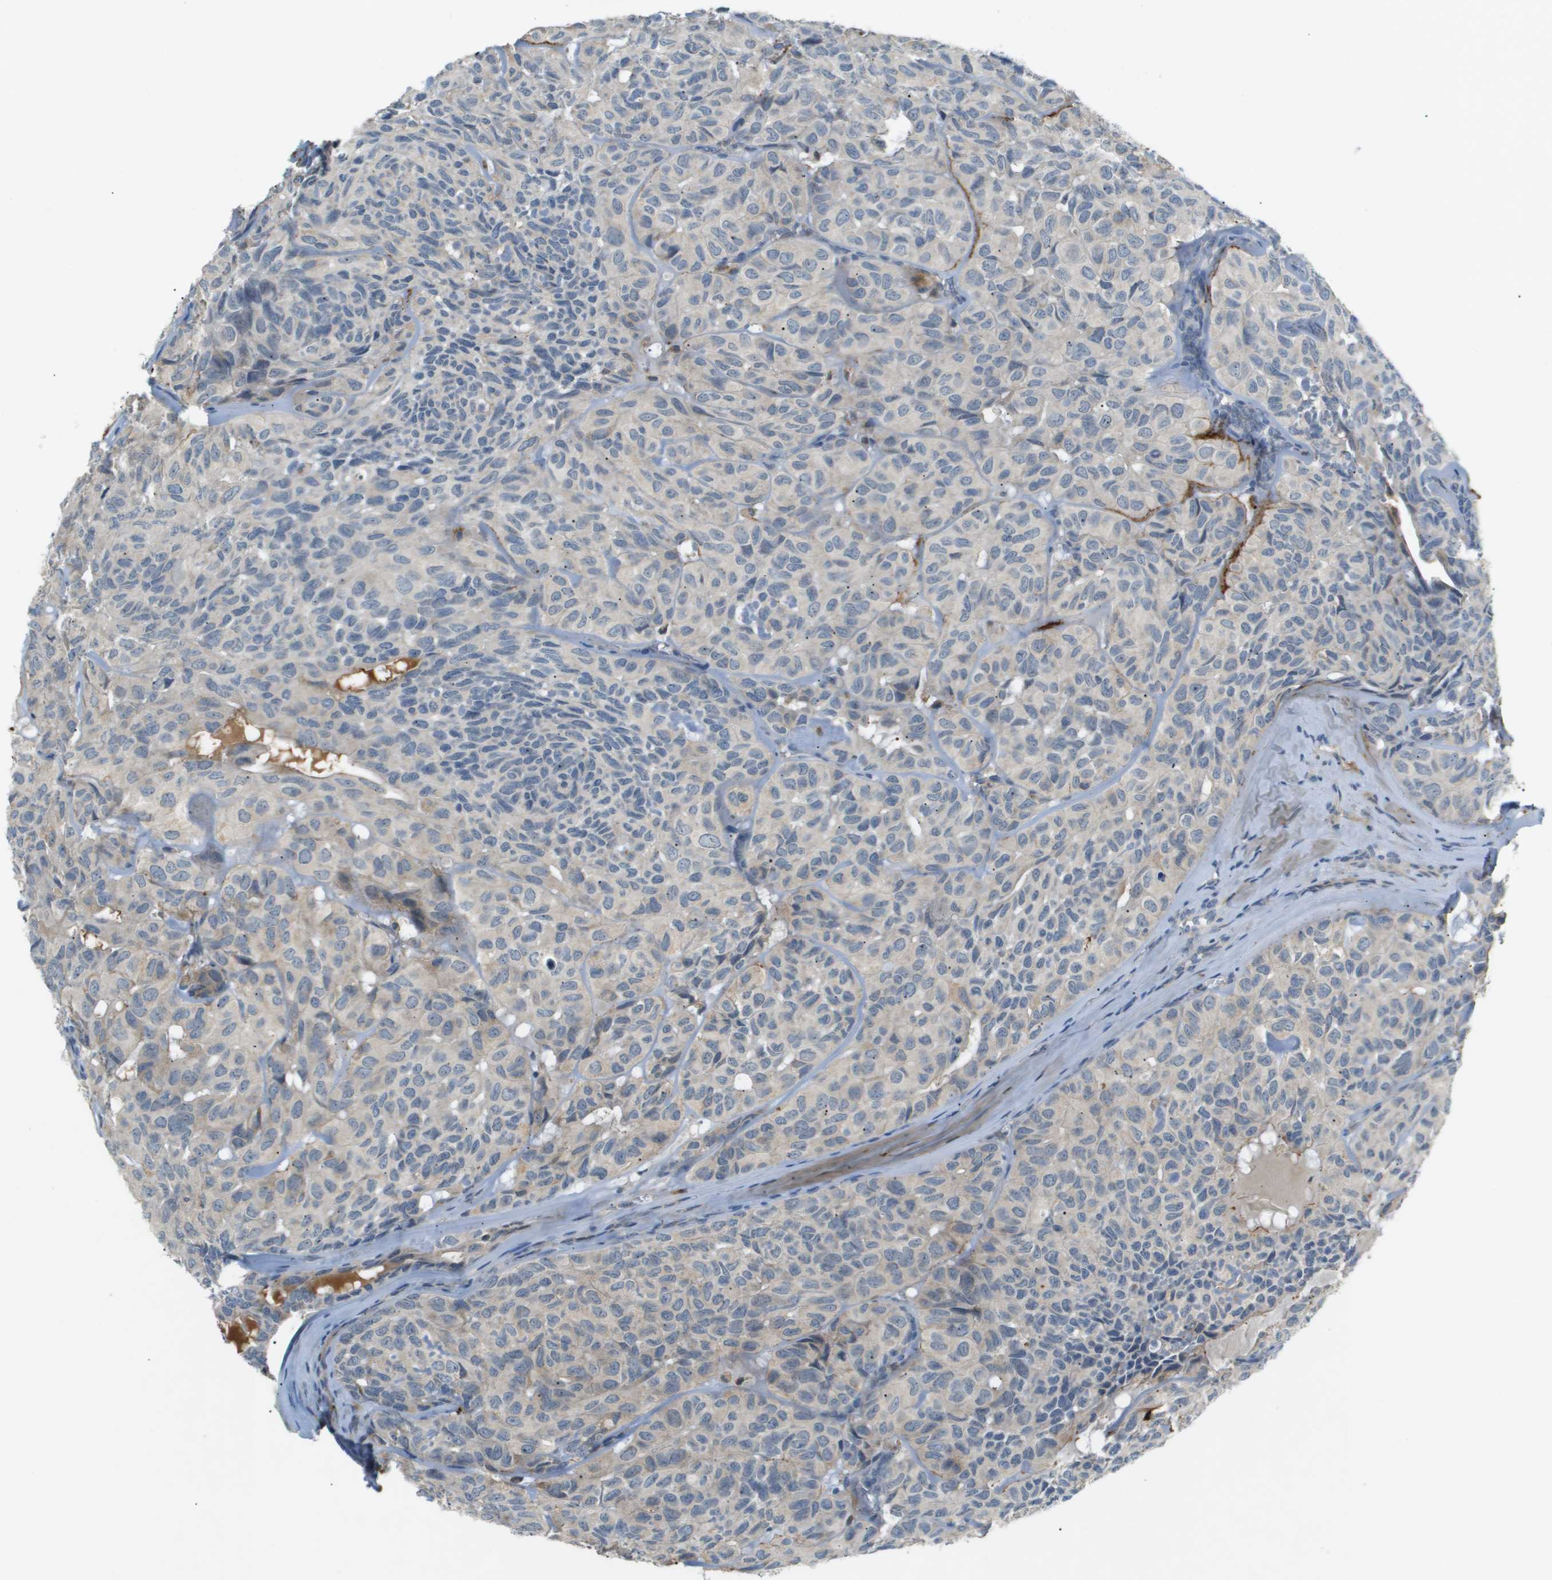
{"staining": {"intensity": "negative", "quantity": "none", "location": "none"}, "tissue": "head and neck cancer", "cell_type": "Tumor cells", "image_type": "cancer", "snomed": [{"axis": "morphology", "description": "Adenocarcinoma, NOS"}, {"axis": "topography", "description": "Salivary gland, NOS"}, {"axis": "topography", "description": "Head-Neck"}], "caption": "Immunohistochemistry (IHC) of head and neck cancer exhibits no staining in tumor cells. (DAB IHC, high magnification).", "gene": "VTN", "patient": {"sex": "female", "age": 76}}